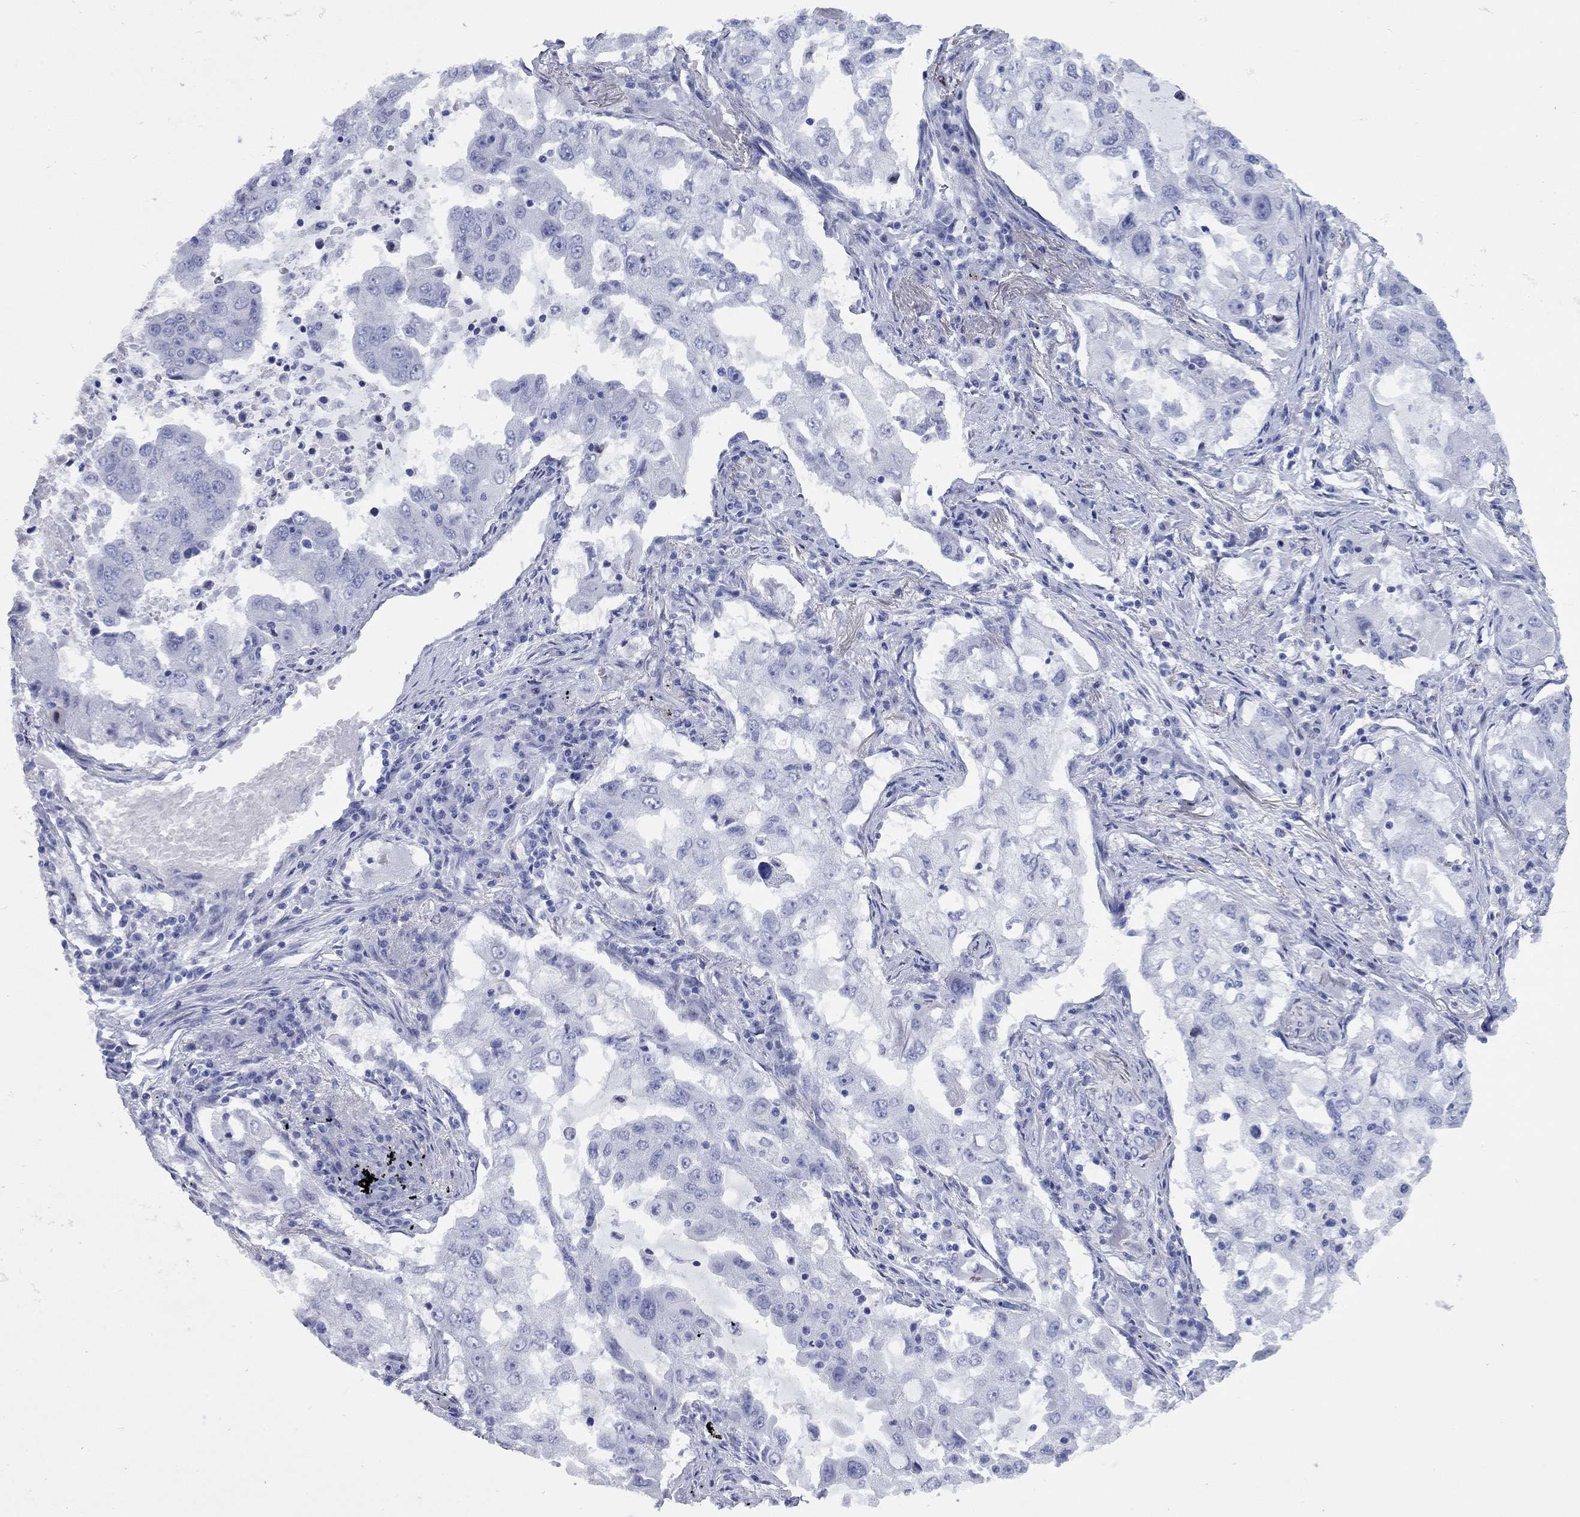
{"staining": {"intensity": "negative", "quantity": "none", "location": "none"}, "tissue": "lung cancer", "cell_type": "Tumor cells", "image_type": "cancer", "snomed": [{"axis": "morphology", "description": "Adenocarcinoma, NOS"}, {"axis": "topography", "description": "Lung"}], "caption": "A photomicrograph of human adenocarcinoma (lung) is negative for staining in tumor cells.", "gene": "CCNA1", "patient": {"sex": "female", "age": 61}}